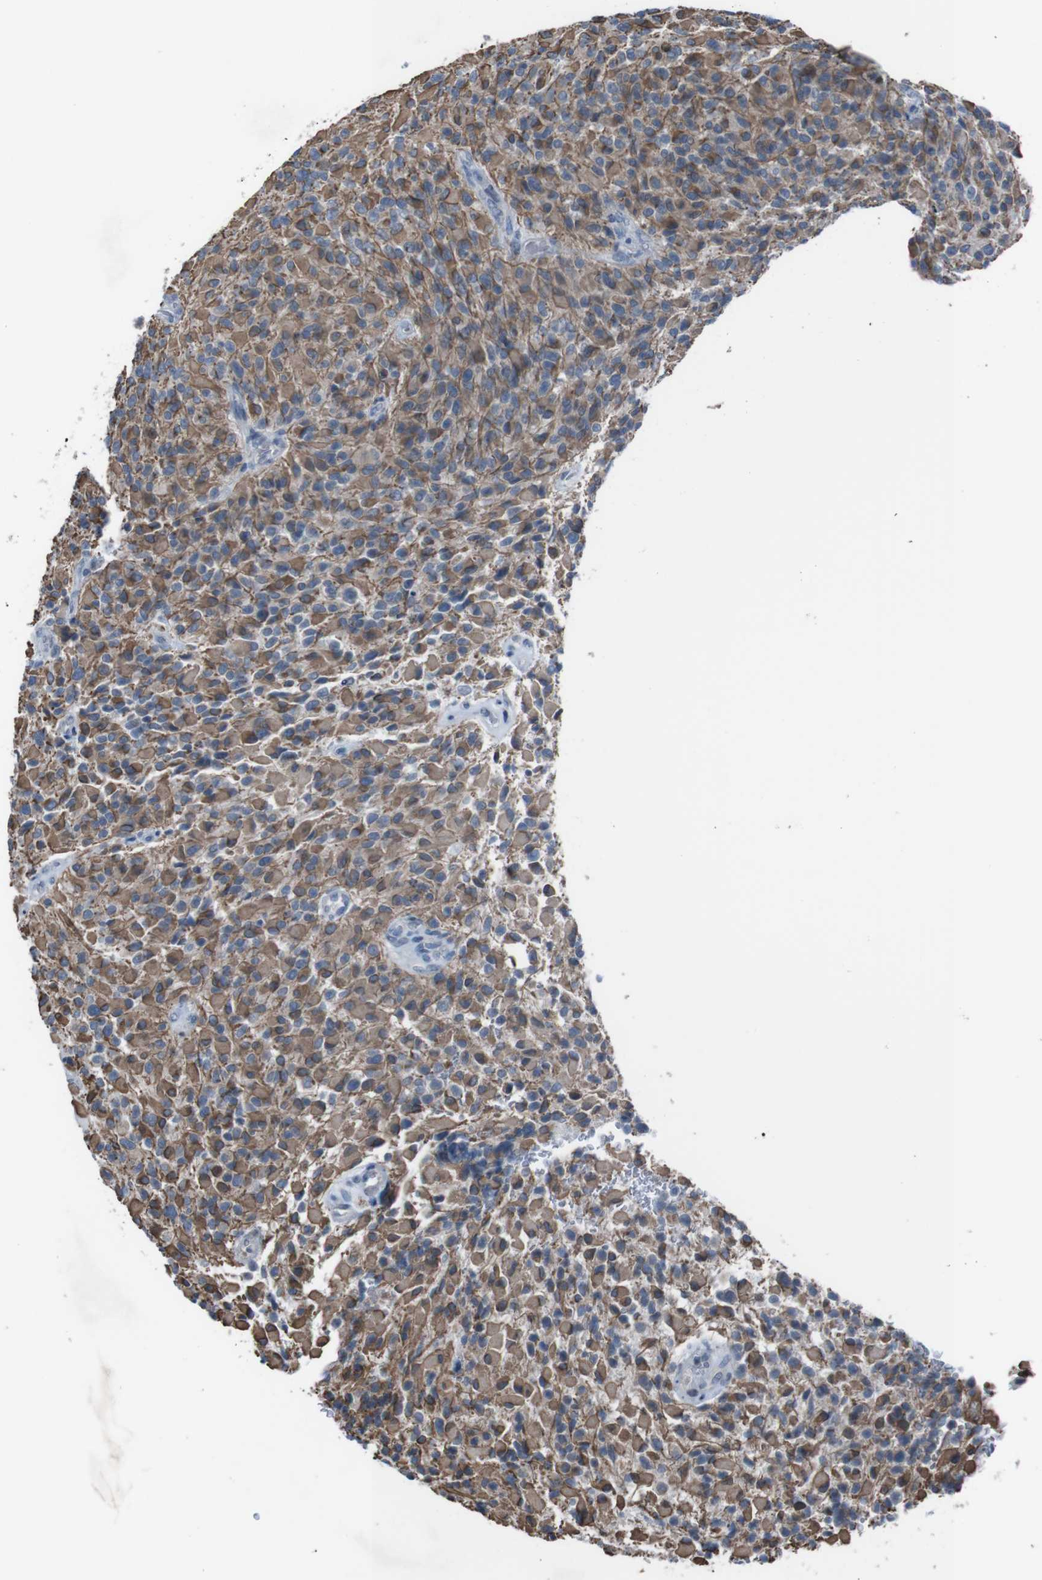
{"staining": {"intensity": "moderate", "quantity": ">75%", "location": "cytoplasmic/membranous"}, "tissue": "glioma", "cell_type": "Tumor cells", "image_type": "cancer", "snomed": [{"axis": "morphology", "description": "Glioma, malignant, High grade"}, {"axis": "topography", "description": "Brain"}], "caption": "Glioma stained with a brown dye demonstrates moderate cytoplasmic/membranous positive expression in about >75% of tumor cells.", "gene": "CDH22", "patient": {"sex": "male", "age": 71}}